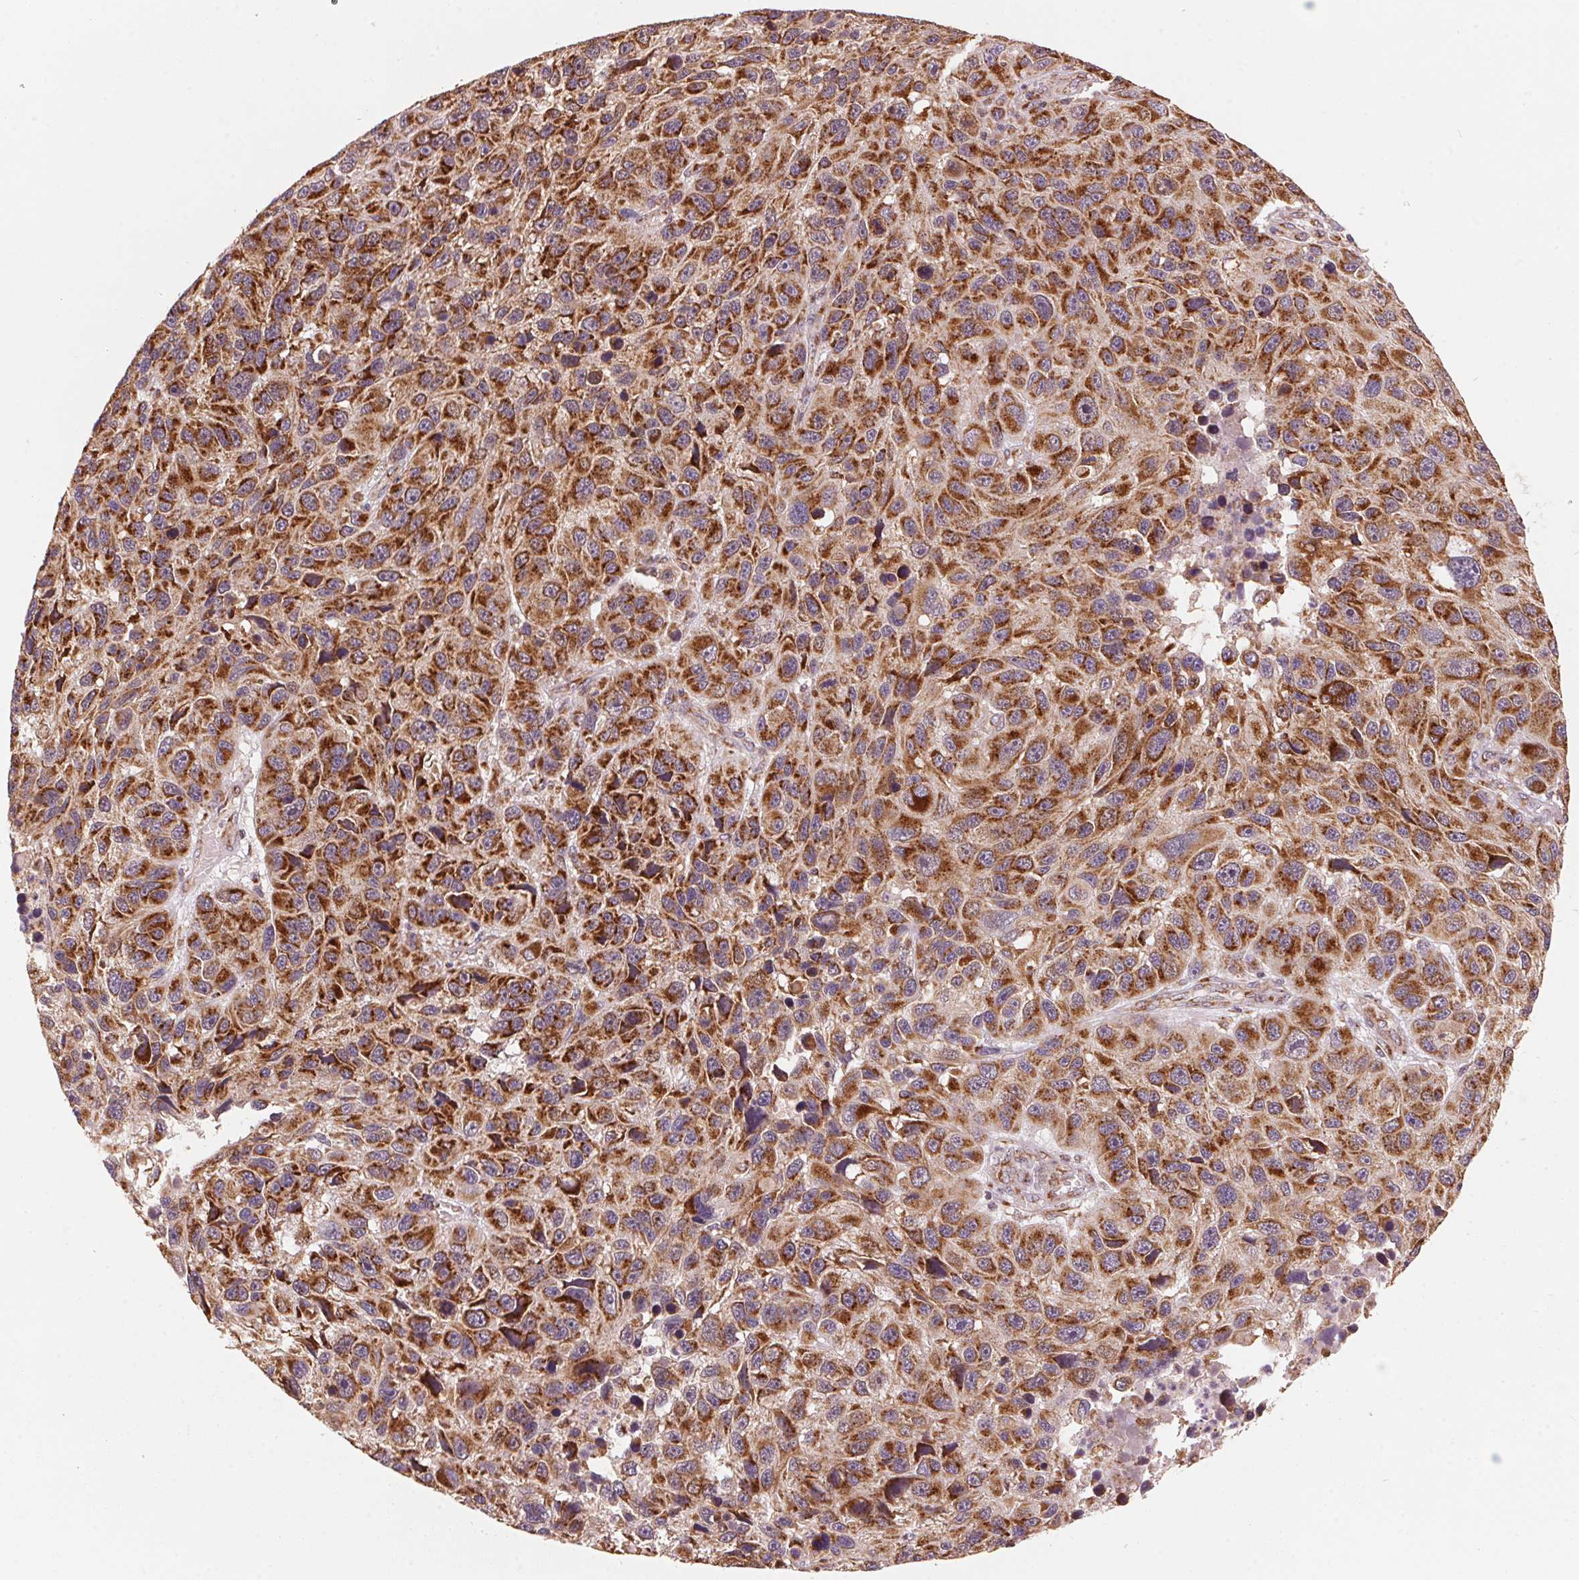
{"staining": {"intensity": "strong", "quantity": ">75%", "location": "cytoplasmic/membranous"}, "tissue": "melanoma", "cell_type": "Tumor cells", "image_type": "cancer", "snomed": [{"axis": "morphology", "description": "Malignant melanoma, NOS"}, {"axis": "topography", "description": "Skin"}], "caption": "Immunohistochemistry (IHC) of human malignant melanoma displays high levels of strong cytoplasmic/membranous staining in approximately >75% of tumor cells. The staining is performed using DAB (3,3'-diaminobenzidine) brown chromogen to label protein expression. The nuclei are counter-stained blue using hematoxylin.", "gene": "TOMM70", "patient": {"sex": "male", "age": 53}}